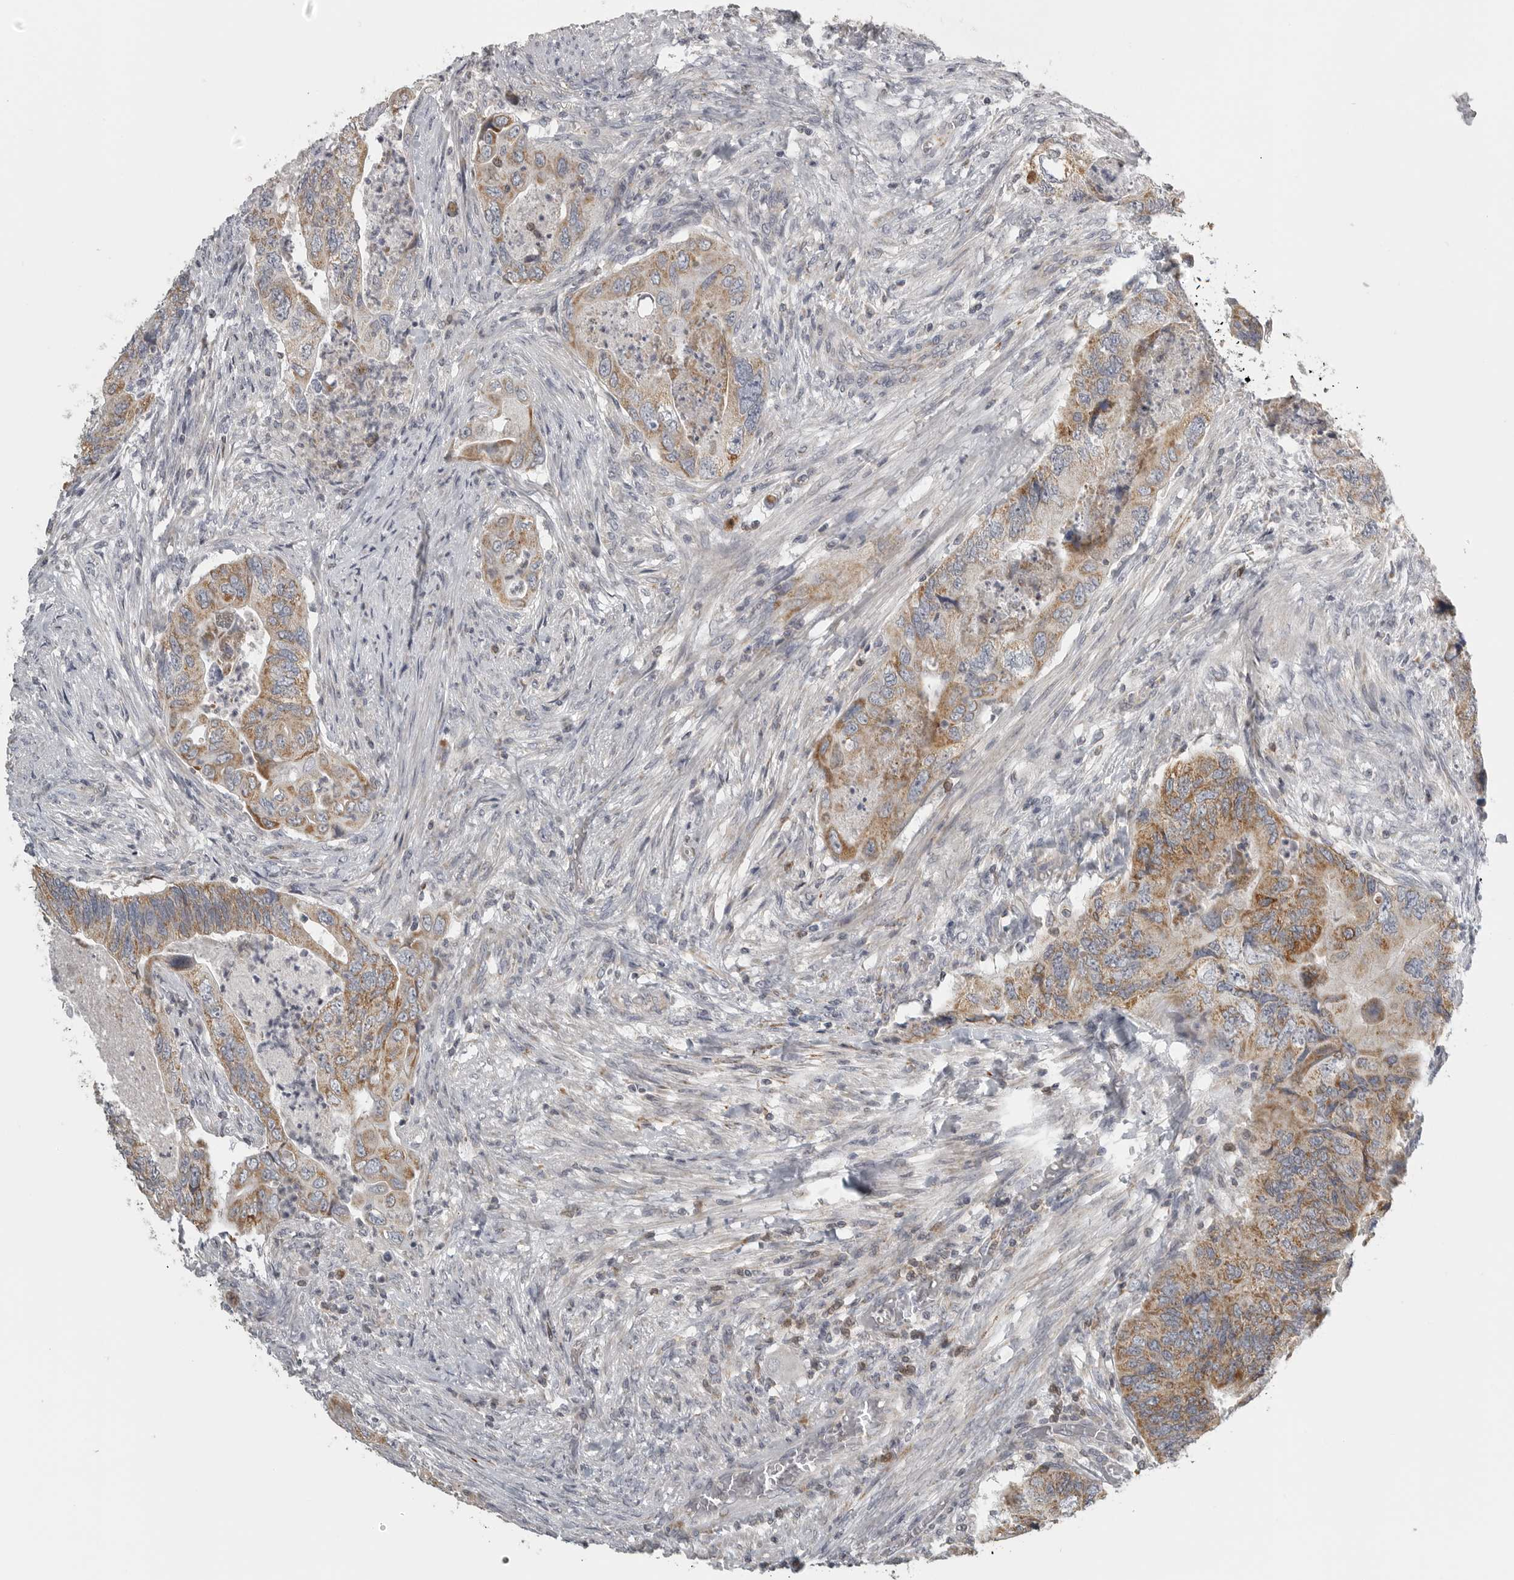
{"staining": {"intensity": "moderate", "quantity": ">75%", "location": "cytoplasmic/membranous"}, "tissue": "colorectal cancer", "cell_type": "Tumor cells", "image_type": "cancer", "snomed": [{"axis": "morphology", "description": "Adenocarcinoma, NOS"}, {"axis": "topography", "description": "Rectum"}], "caption": "Immunohistochemistry (IHC) of colorectal adenocarcinoma reveals medium levels of moderate cytoplasmic/membranous expression in approximately >75% of tumor cells.", "gene": "RXFP3", "patient": {"sex": "male", "age": 63}}